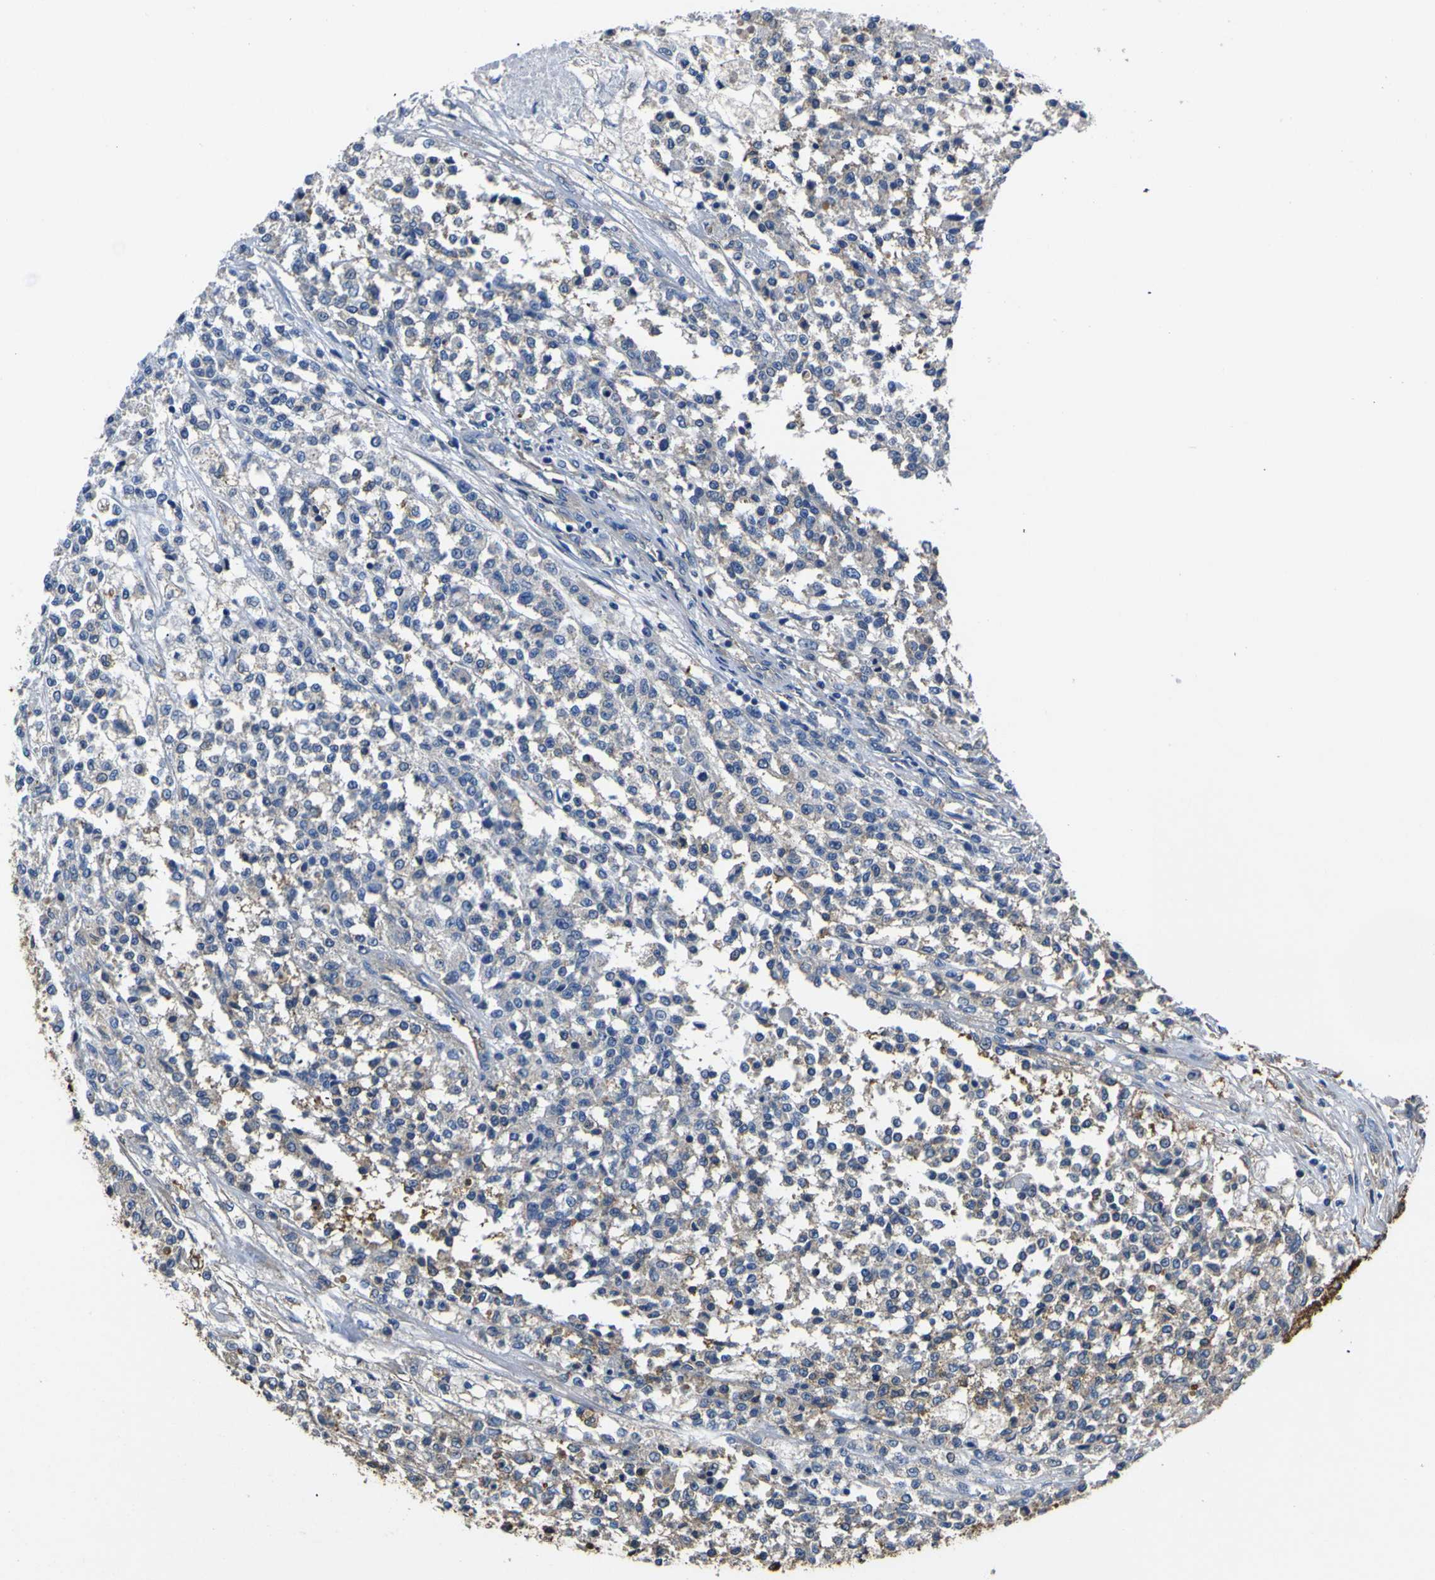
{"staining": {"intensity": "negative", "quantity": "none", "location": "none"}, "tissue": "testis cancer", "cell_type": "Tumor cells", "image_type": "cancer", "snomed": [{"axis": "morphology", "description": "Seminoma, NOS"}, {"axis": "topography", "description": "Testis"}], "caption": "Image shows no significant protein expression in tumor cells of testis seminoma. (Stains: DAB immunohistochemistry (IHC) with hematoxylin counter stain, Microscopy: brightfield microscopy at high magnification).", "gene": "TUBB", "patient": {"sex": "male", "age": 59}}